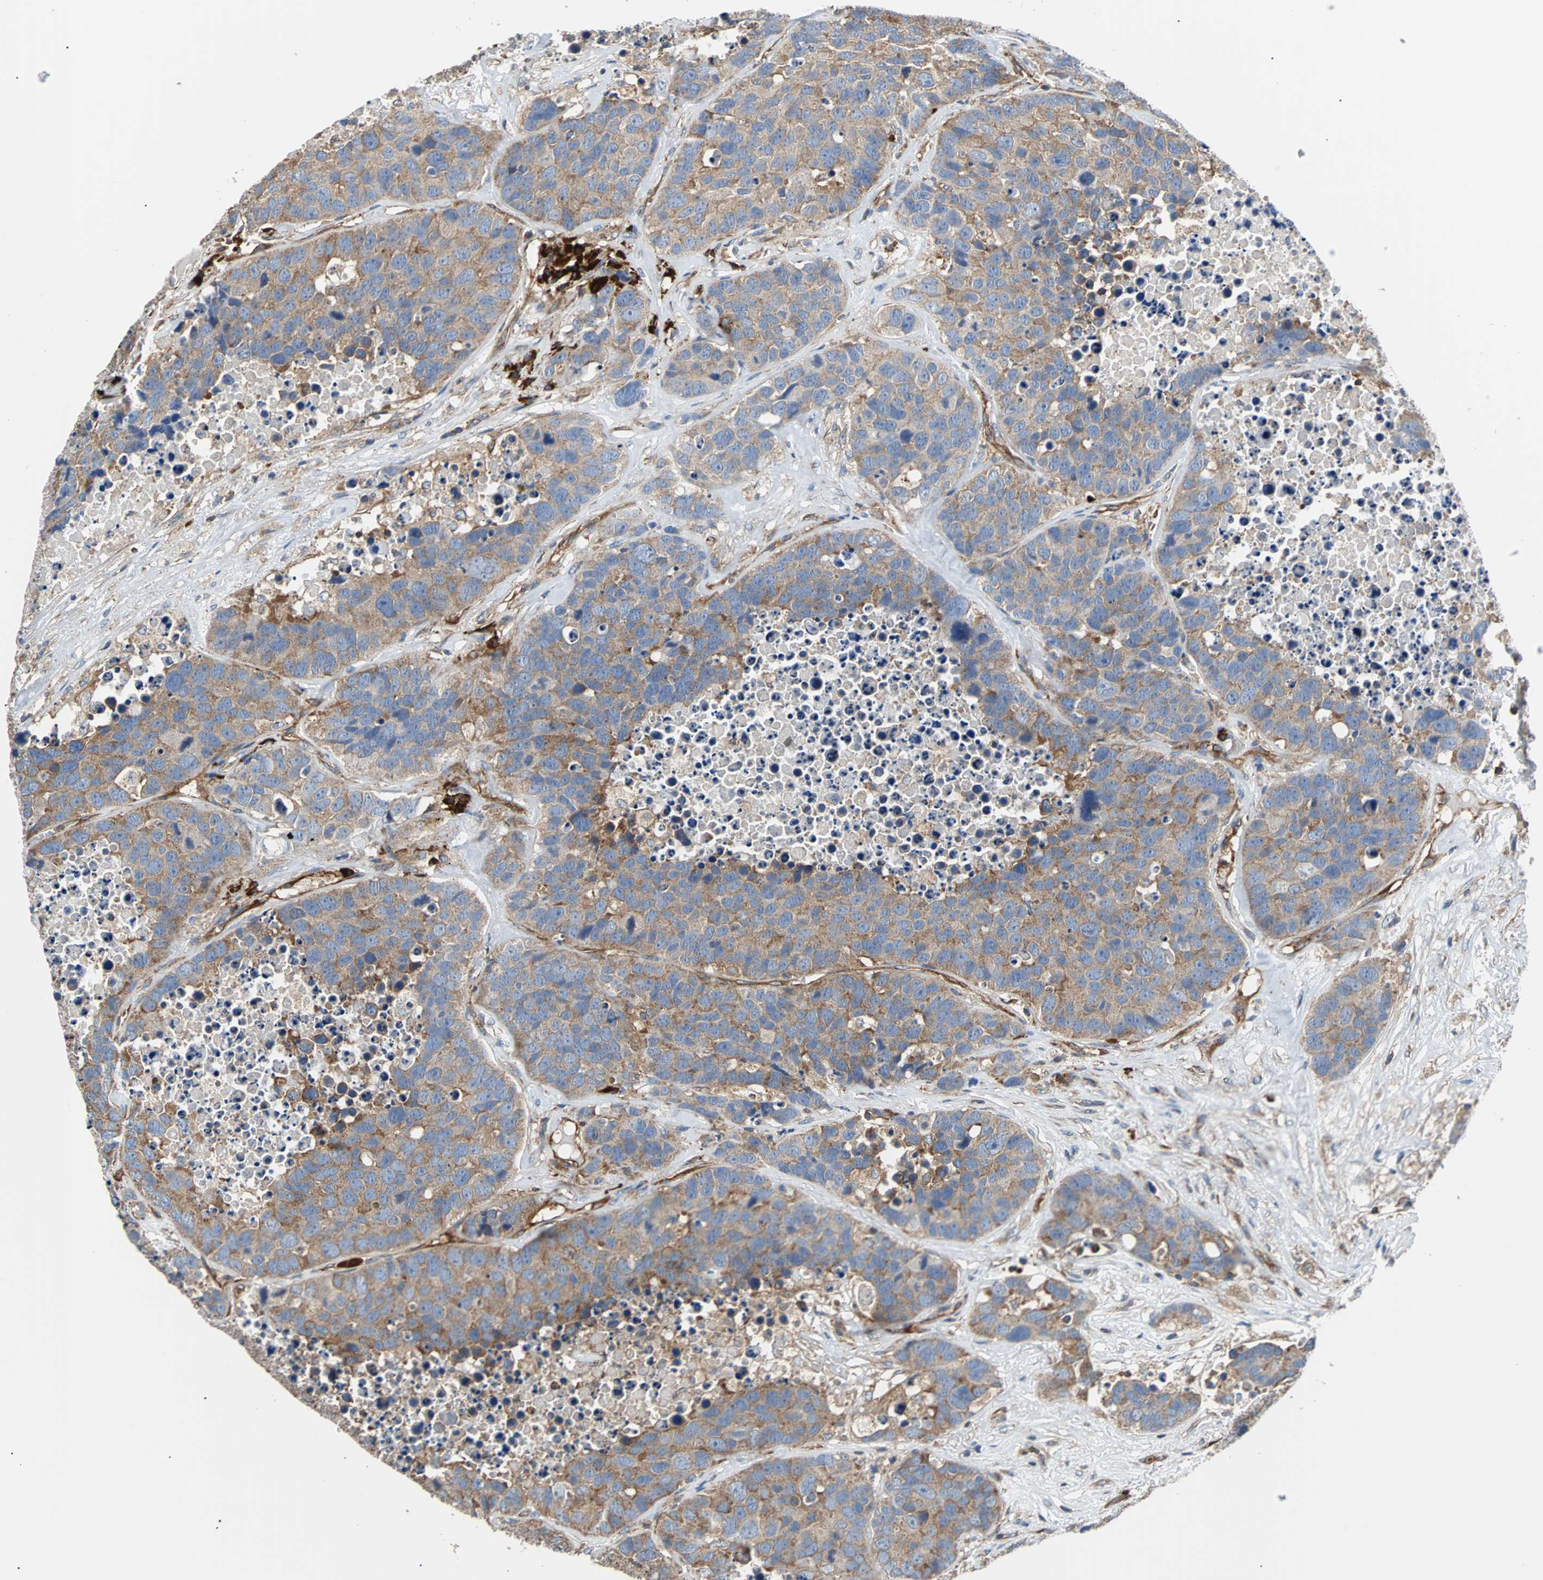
{"staining": {"intensity": "weak", "quantity": ">75%", "location": "cytoplasmic/membranous"}, "tissue": "carcinoid", "cell_type": "Tumor cells", "image_type": "cancer", "snomed": [{"axis": "morphology", "description": "Carcinoid, malignant, NOS"}, {"axis": "topography", "description": "Lung"}], "caption": "Protein staining of carcinoid tissue displays weak cytoplasmic/membranous expression in approximately >75% of tumor cells.", "gene": "PLCG2", "patient": {"sex": "male", "age": 60}}